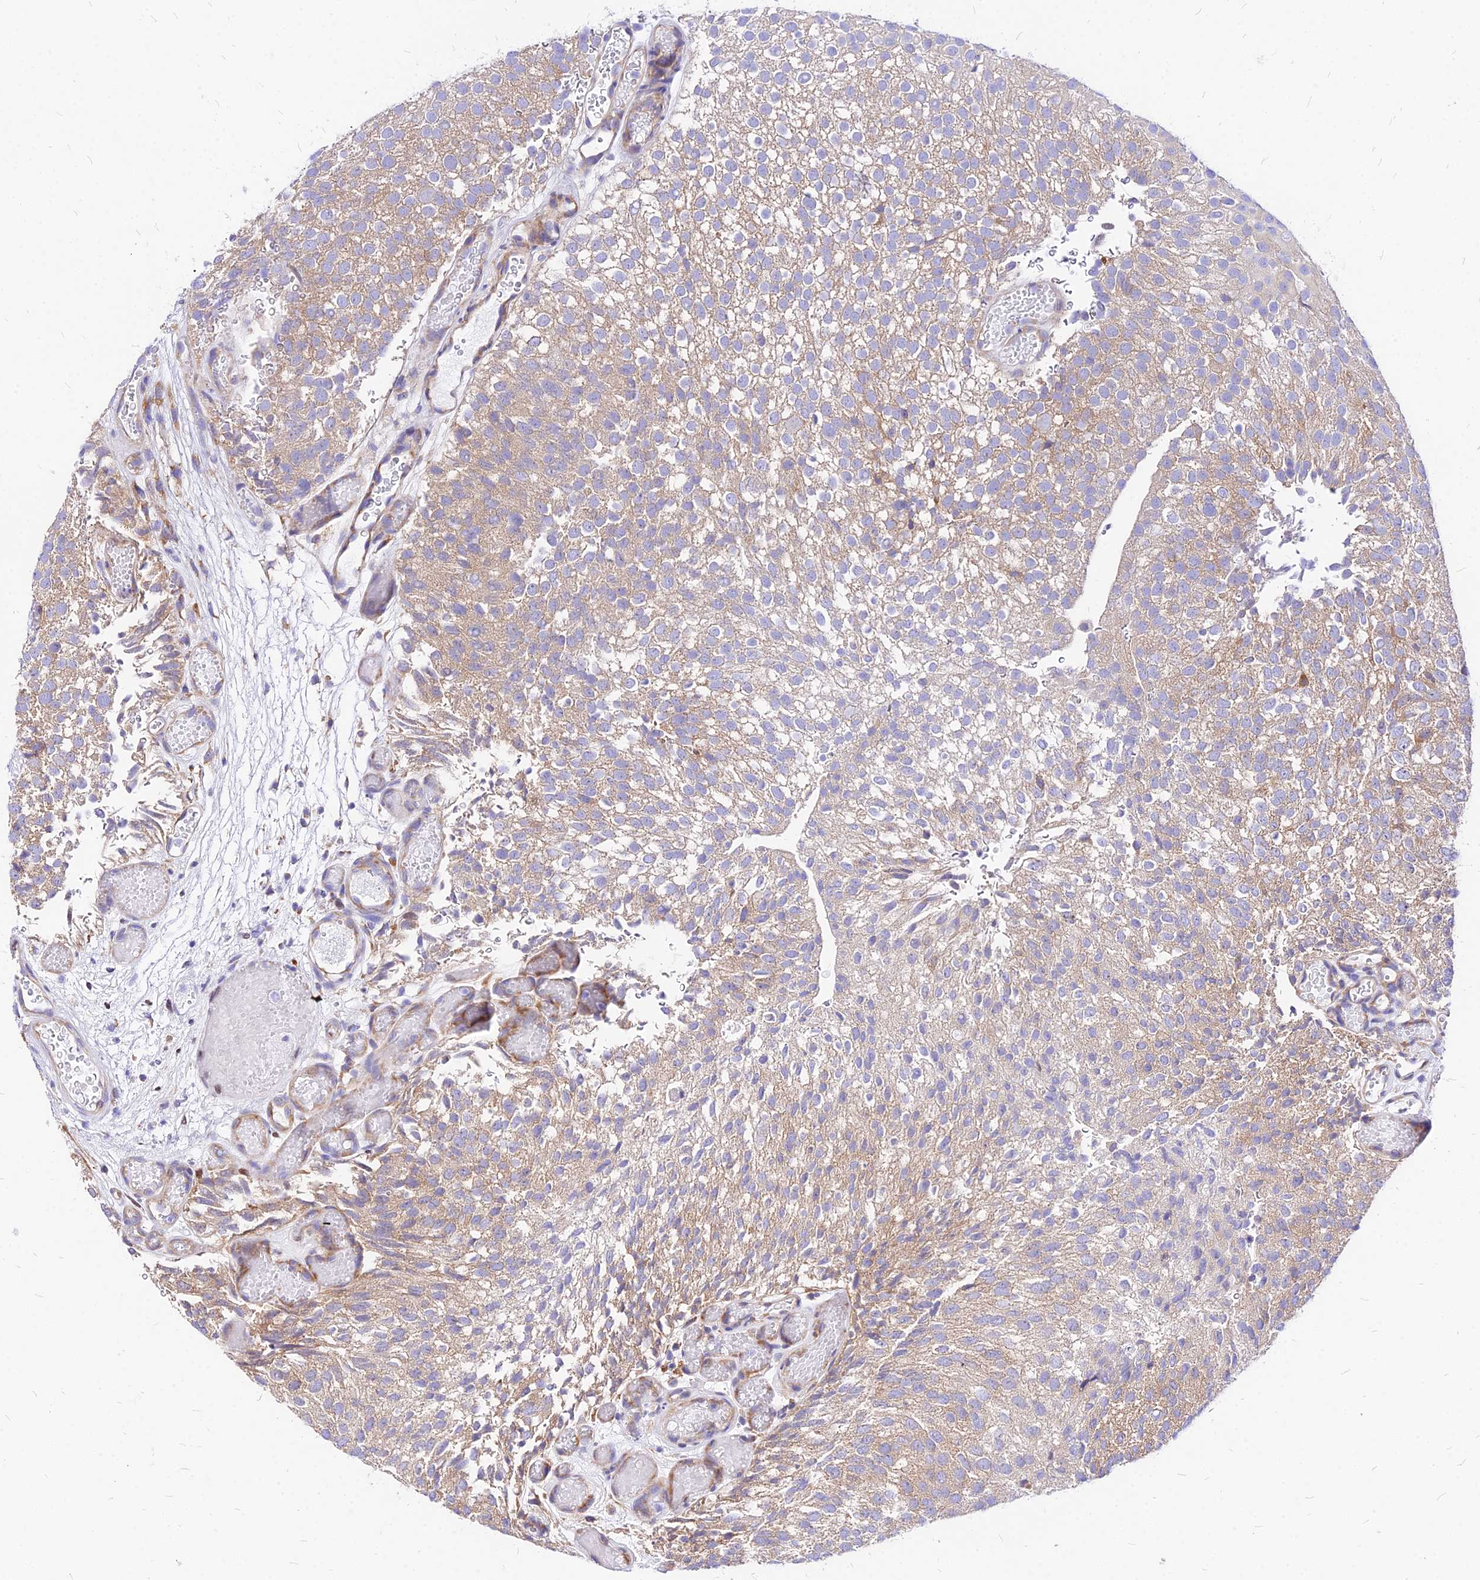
{"staining": {"intensity": "weak", "quantity": ">75%", "location": "cytoplasmic/membranous"}, "tissue": "urothelial cancer", "cell_type": "Tumor cells", "image_type": "cancer", "snomed": [{"axis": "morphology", "description": "Urothelial carcinoma, Low grade"}, {"axis": "topography", "description": "Urinary bladder"}], "caption": "Protein staining of urothelial carcinoma (low-grade) tissue shows weak cytoplasmic/membranous positivity in approximately >75% of tumor cells.", "gene": "RPL19", "patient": {"sex": "male", "age": 78}}